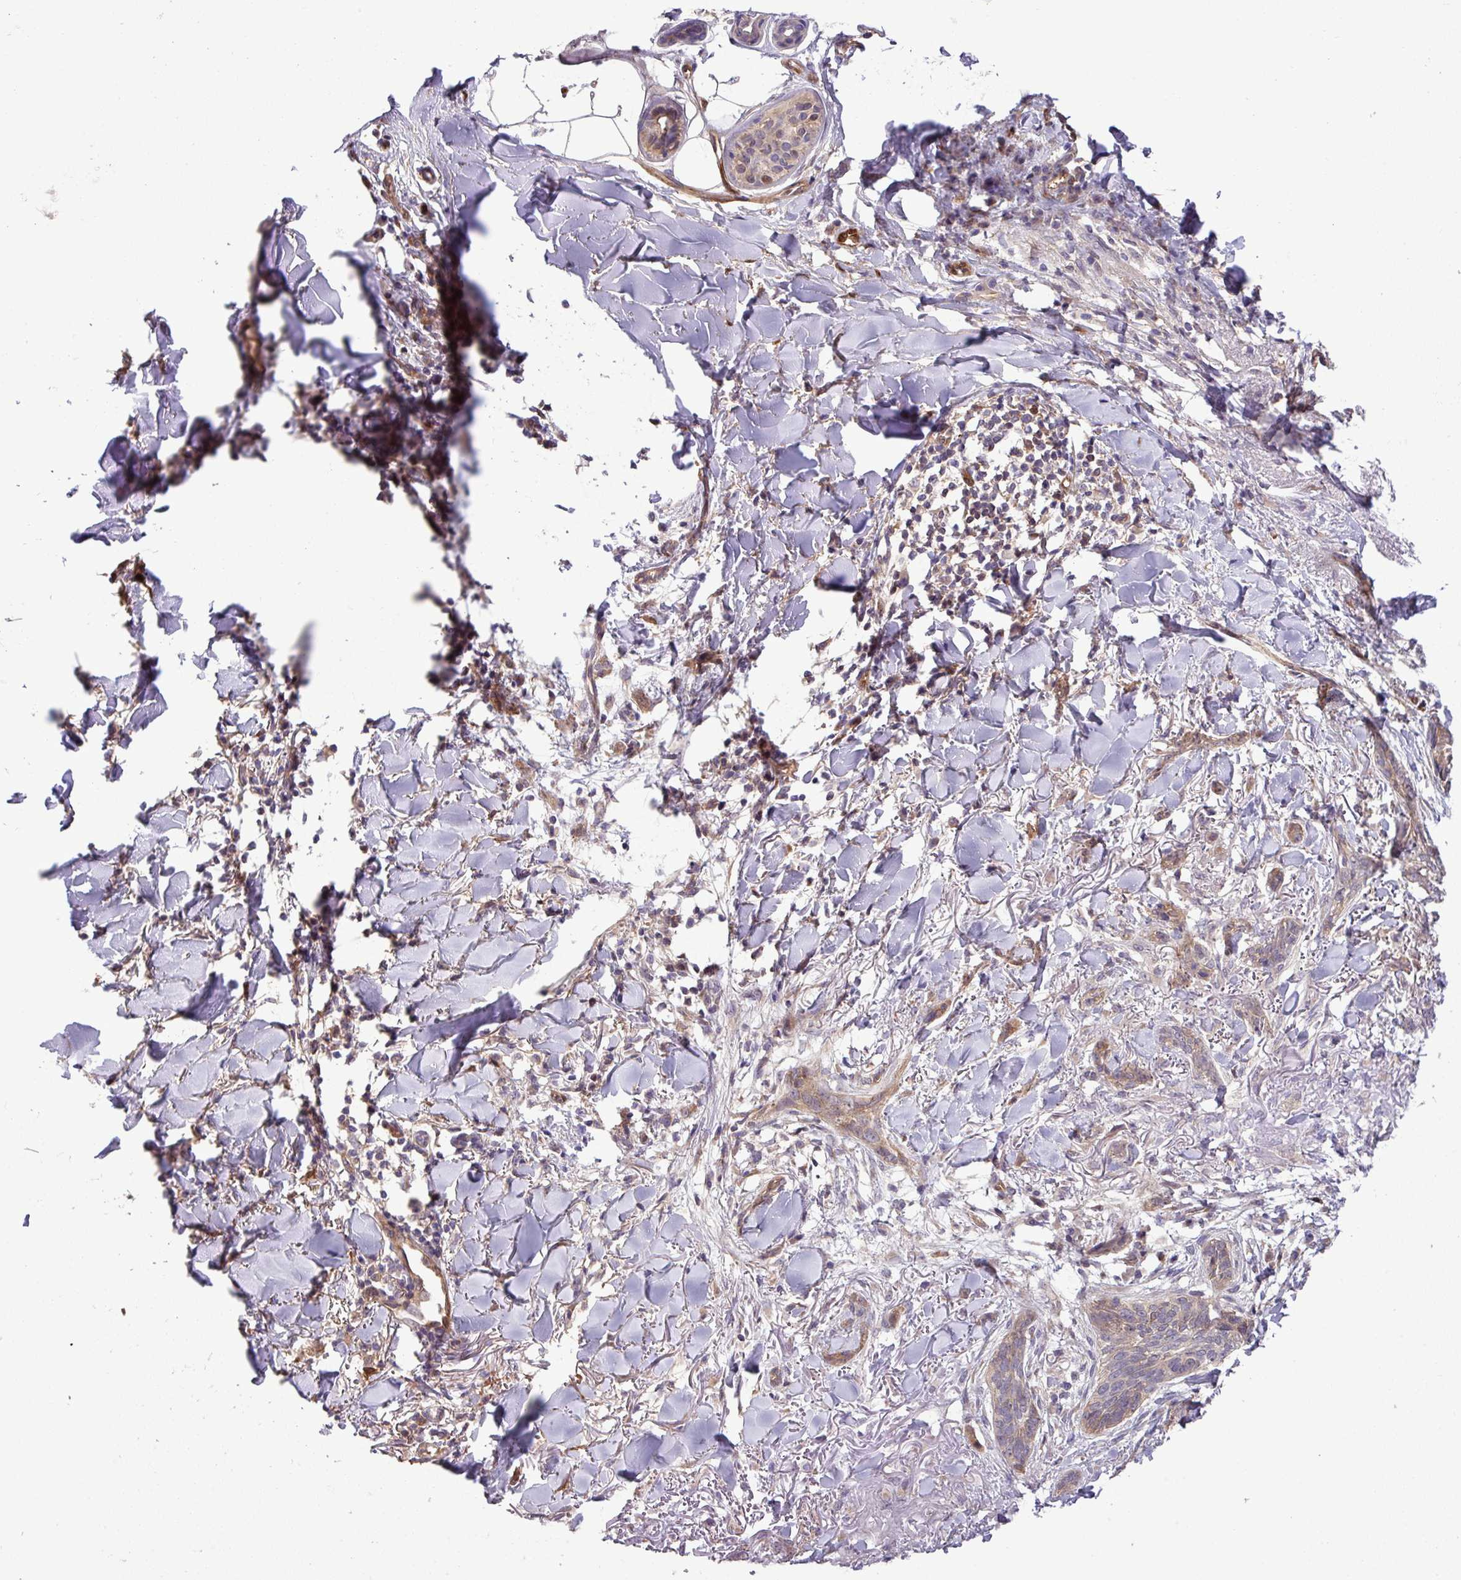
{"staining": {"intensity": "negative", "quantity": "none", "location": "none"}, "tissue": "skin cancer", "cell_type": "Tumor cells", "image_type": "cancer", "snomed": [{"axis": "morphology", "description": "Basal cell carcinoma"}, {"axis": "topography", "description": "Skin"}], "caption": "Skin cancer (basal cell carcinoma) was stained to show a protein in brown. There is no significant expression in tumor cells. (DAB IHC with hematoxylin counter stain).", "gene": "CARHSP1", "patient": {"sex": "male", "age": 52}}